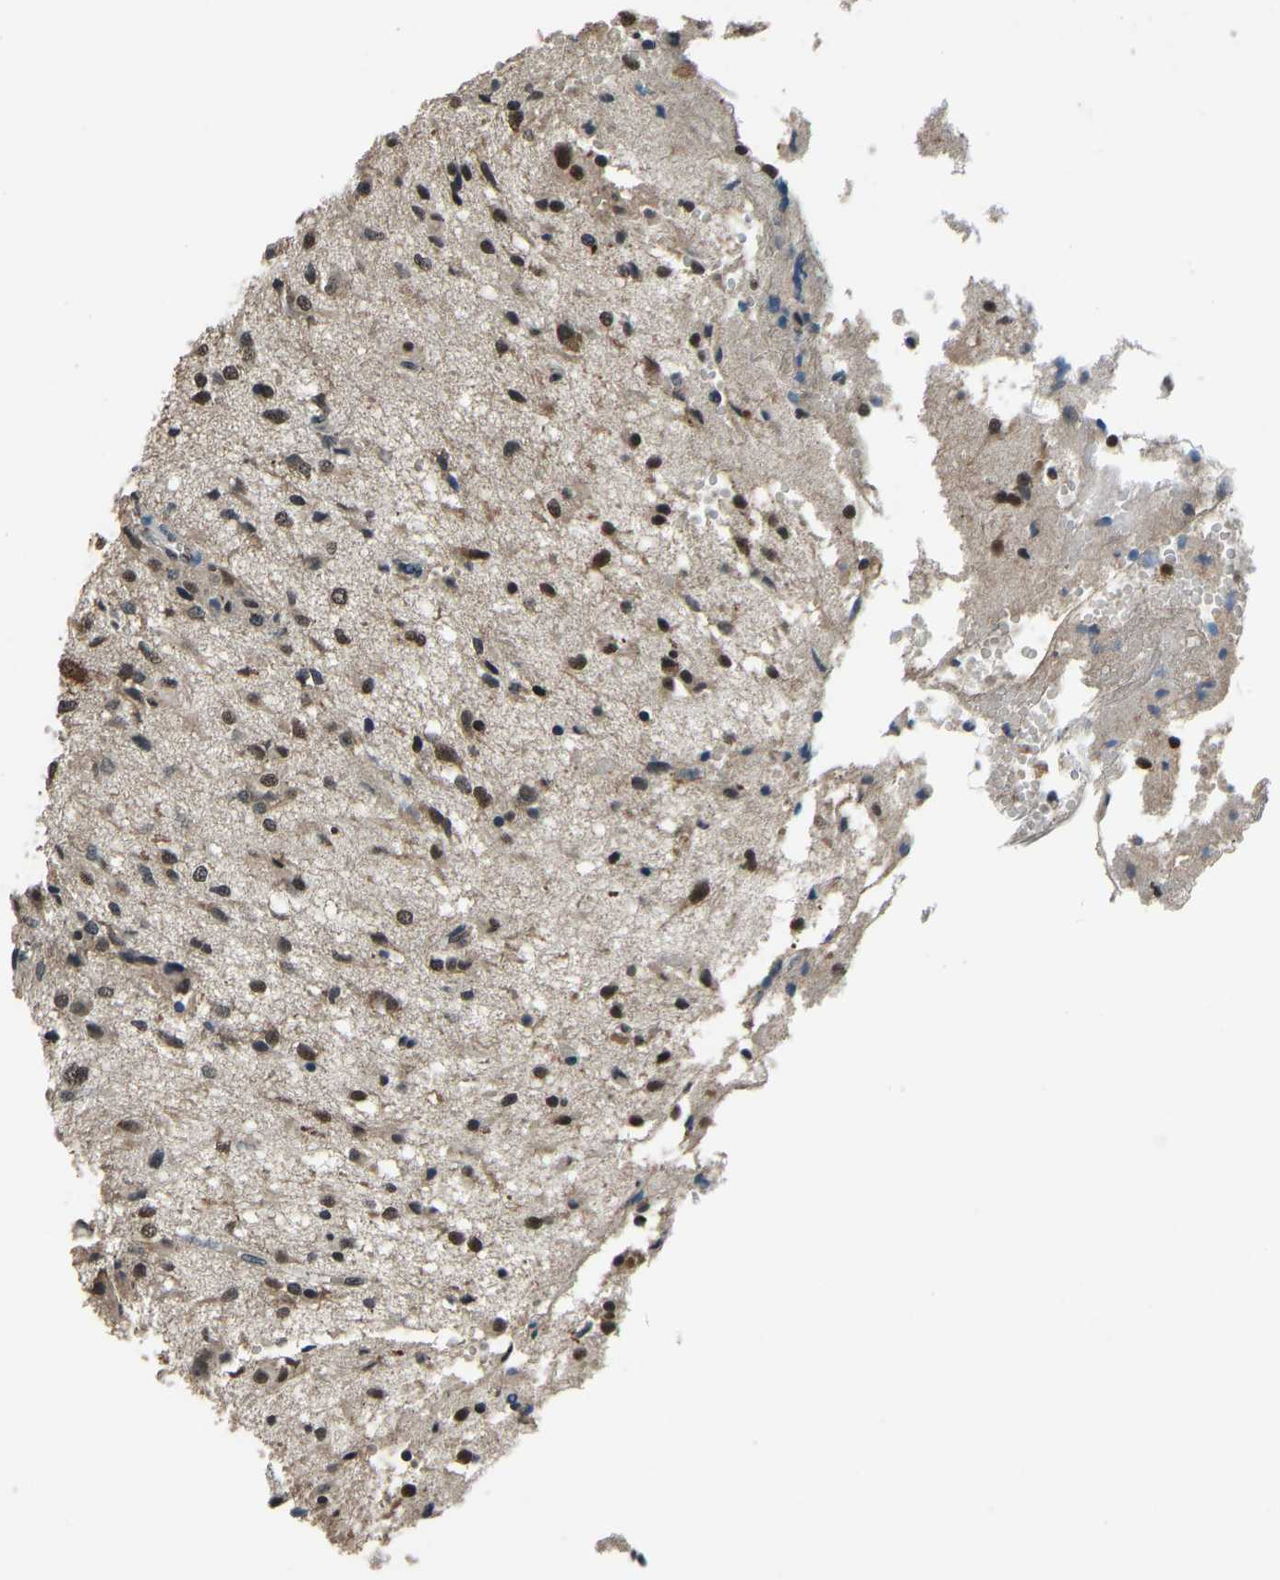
{"staining": {"intensity": "strong", "quantity": ">75%", "location": "cytoplasmic/membranous,nuclear"}, "tissue": "glioma", "cell_type": "Tumor cells", "image_type": "cancer", "snomed": [{"axis": "morphology", "description": "Glioma, malignant, High grade"}, {"axis": "topography", "description": "Brain"}], "caption": "A brown stain highlights strong cytoplasmic/membranous and nuclear expression of a protein in malignant high-grade glioma tumor cells.", "gene": "TOX4", "patient": {"sex": "female", "age": 59}}